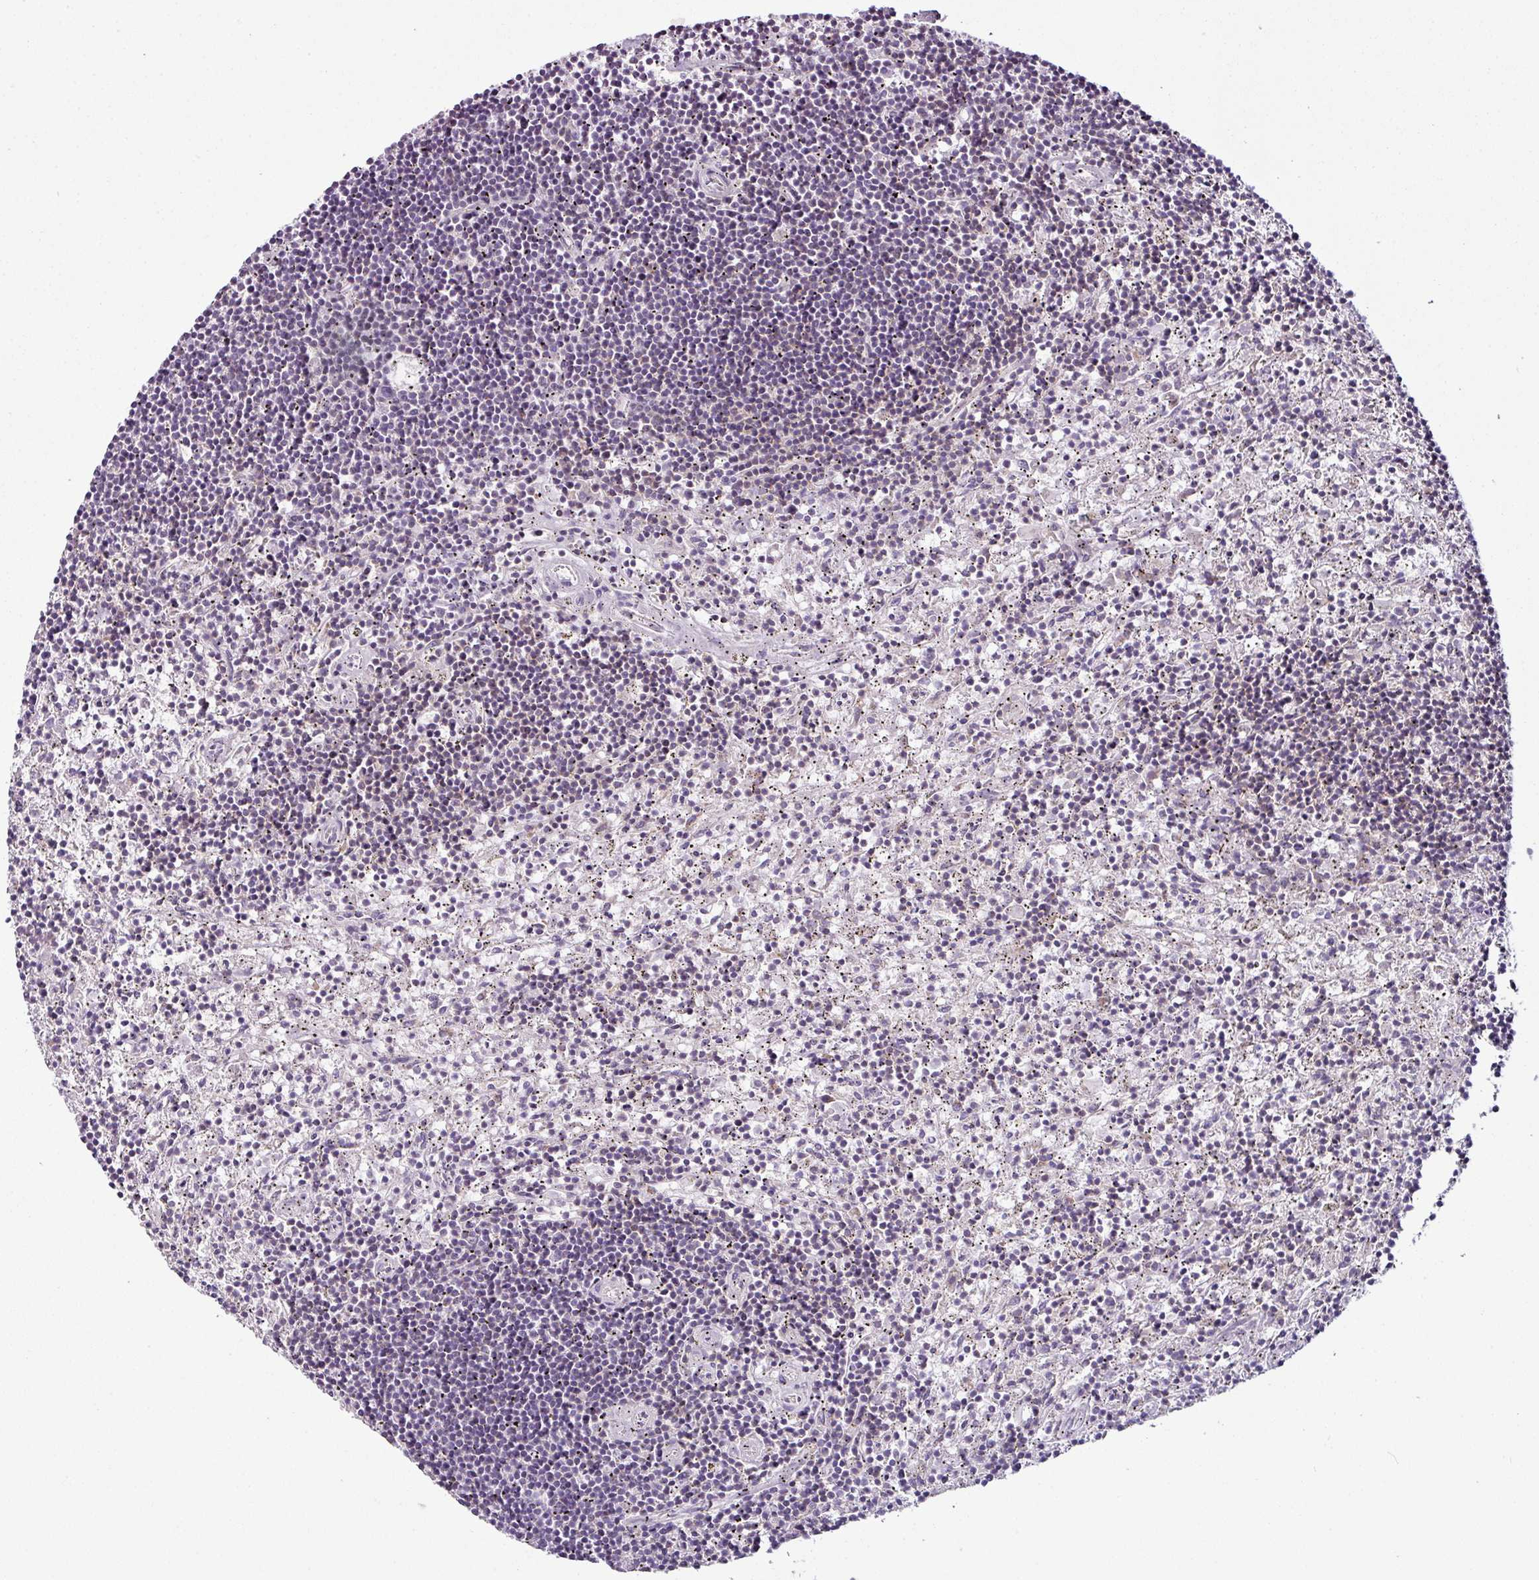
{"staining": {"intensity": "negative", "quantity": "none", "location": "none"}, "tissue": "lymphoma", "cell_type": "Tumor cells", "image_type": "cancer", "snomed": [{"axis": "morphology", "description": "Malignant lymphoma, non-Hodgkin's type, Low grade"}, {"axis": "topography", "description": "Spleen"}], "caption": "Tumor cells show no significant protein staining in lymphoma.", "gene": "DERPC", "patient": {"sex": "male", "age": 76}}